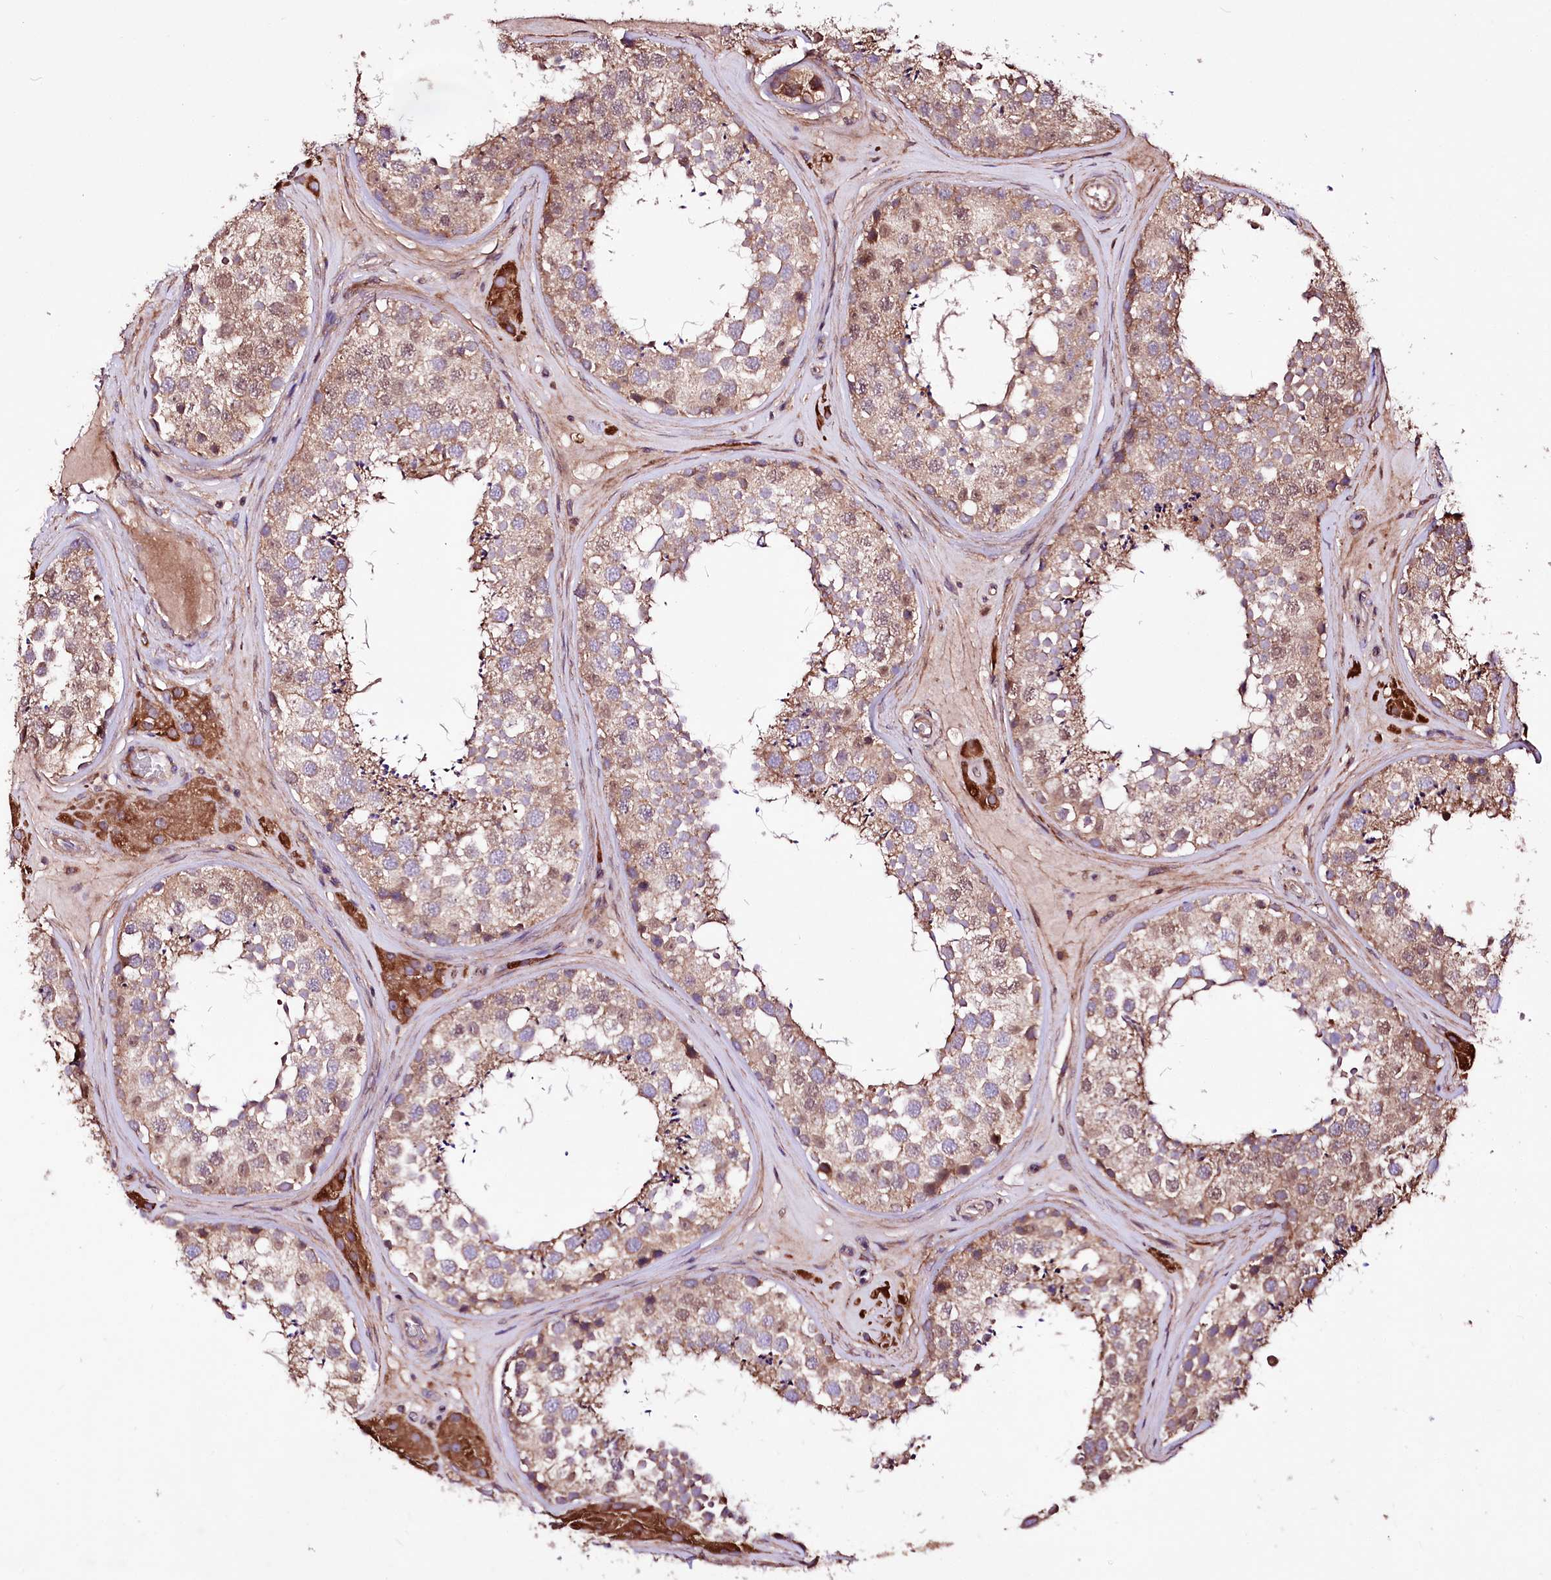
{"staining": {"intensity": "moderate", "quantity": "25%-75%", "location": "cytoplasmic/membranous"}, "tissue": "testis", "cell_type": "Cells in seminiferous ducts", "image_type": "normal", "snomed": [{"axis": "morphology", "description": "Normal tissue, NOS"}, {"axis": "topography", "description": "Testis"}], "caption": "Protein expression analysis of normal testis displays moderate cytoplasmic/membranous positivity in about 25%-75% of cells in seminiferous ducts.", "gene": "WWC1", "patient": {"sex": "male", "age": 46}}